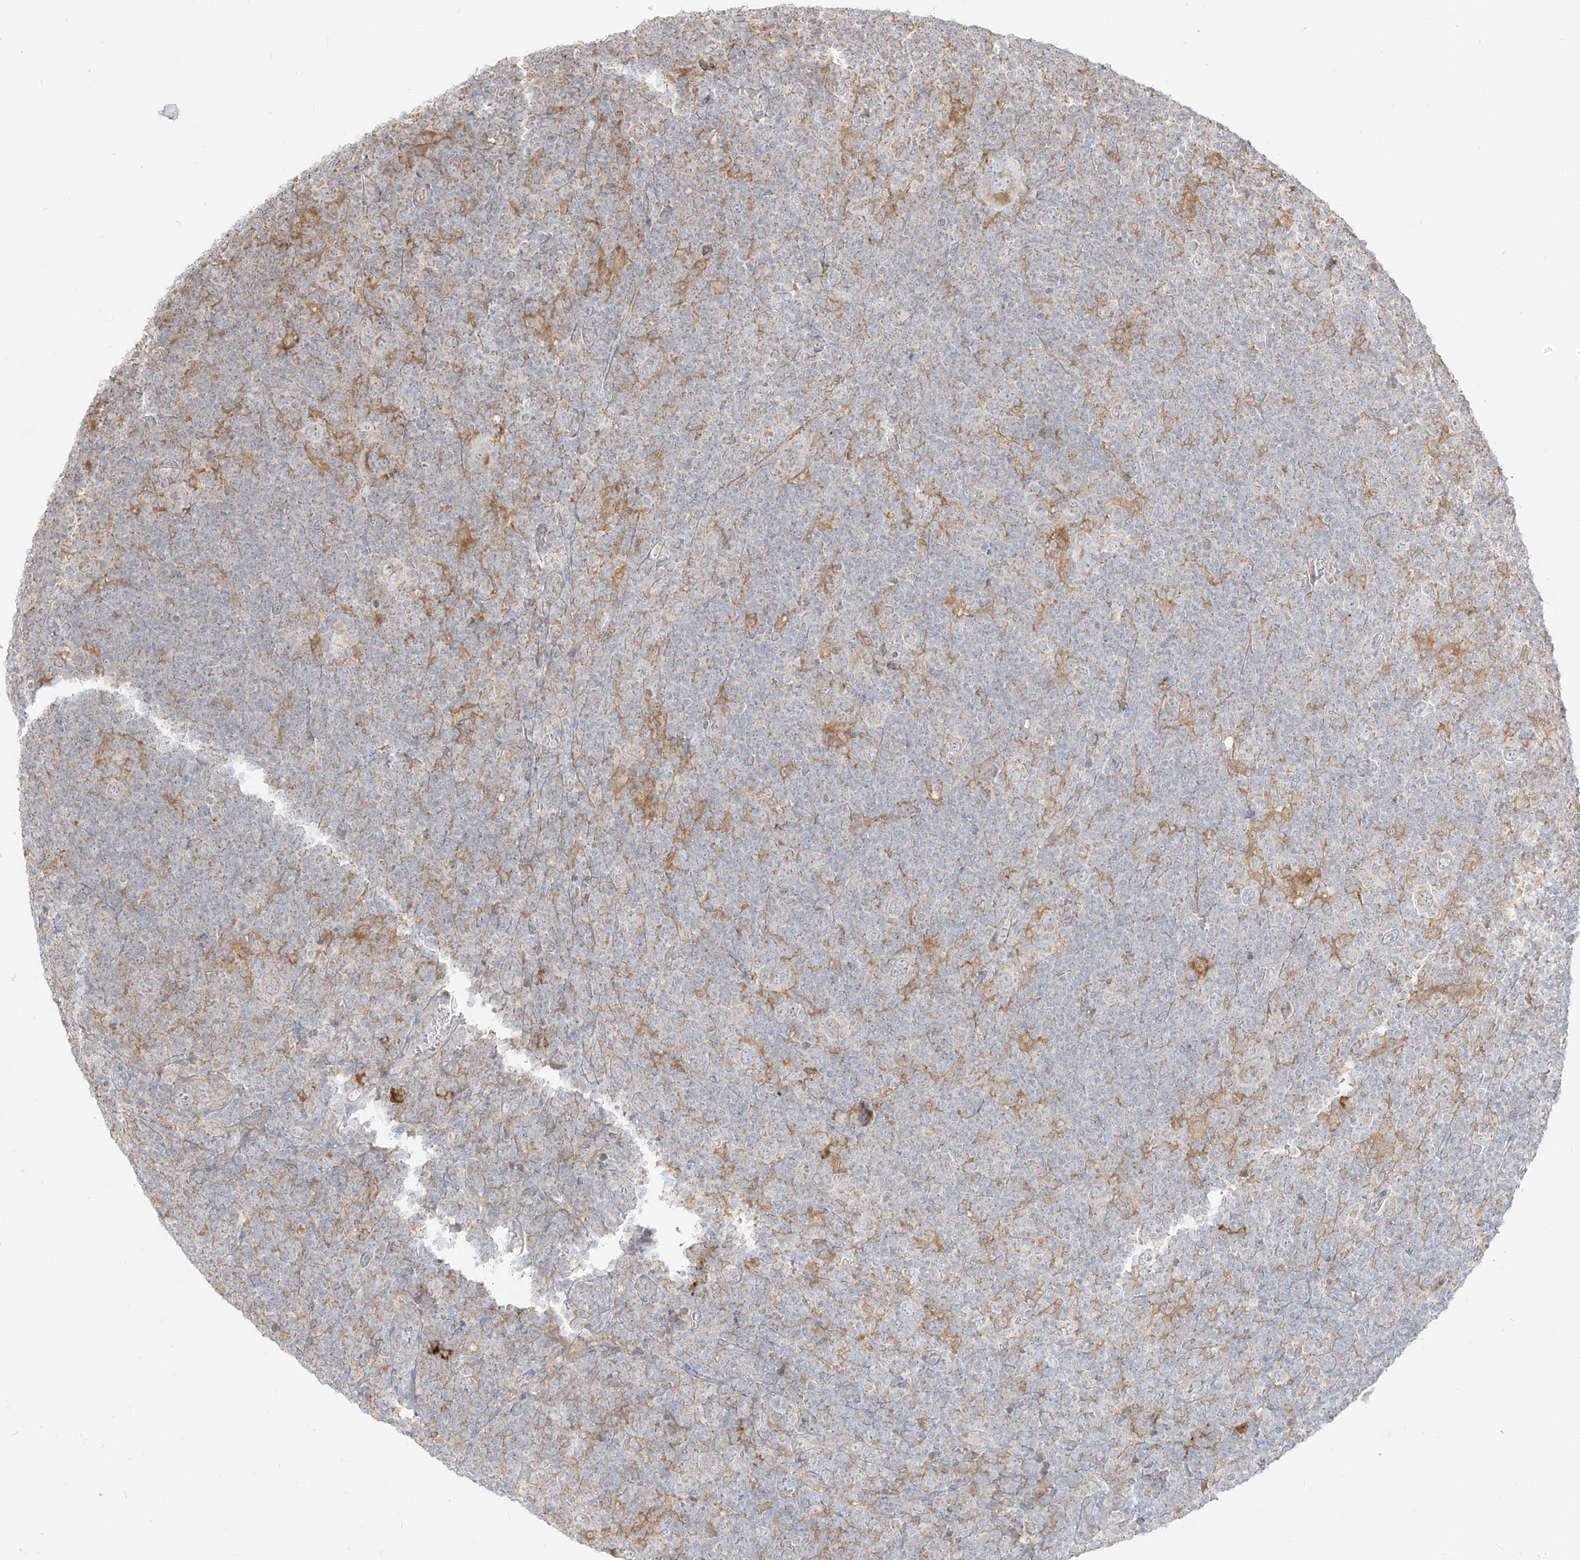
{"staining": {"intensity": "moderate", "quantity": "<25%", "location": "cytoplasmic/membranous"}, "tissue": "lymphoma", "cell_type": "Tumor cells", "image_type": "cancer", "snomed": [{"axis": "morphology", "description": "Hodgkin's disease, NOS"}, {"axis": "topography", "description": "Lymph node"}], "caption": "About <25% of tumor cells in Hodgkin's disease show moderate cytoplasmic/membranous protein staining as visualized by brown immunohistochemical staining.", "gene": "ZIM3", "patient": {"sex": "female", "age": 57}}